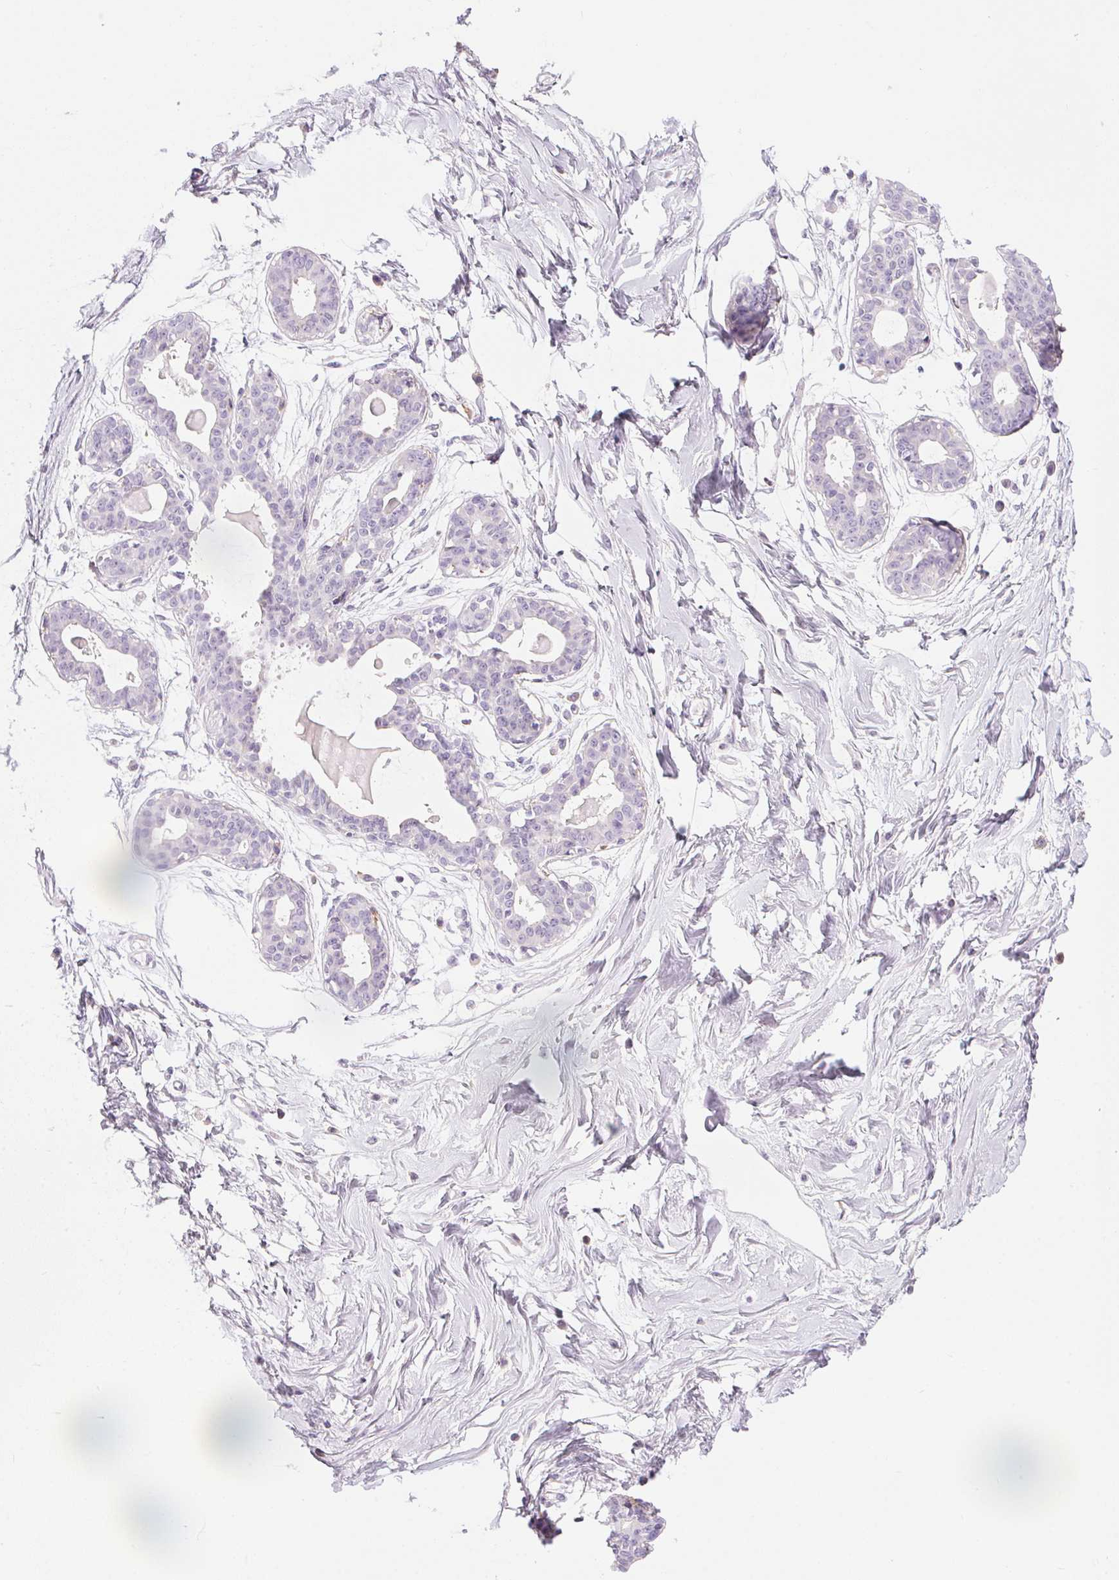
{"staining": {"intensity": "negative", "quantity": "none", "location": "none"}, "tissue": "breast", "cell_type": "Adipocytes", "image_type": "normal", "snomed": [{"axis": "morphology", "description": "Normal tissue, NOS"}, {"axis": "topography", "description": "Breast"}], "caption": "Immunohistochemical staining of normal breast exhibits no significant expression in adipocytes. (Brightfield microscopy of DAB (3,3'-diaminobenzidine) IHC at high magnification).", "gene": "ECPAS", "patient": {"sex": "female", "age": 45}}